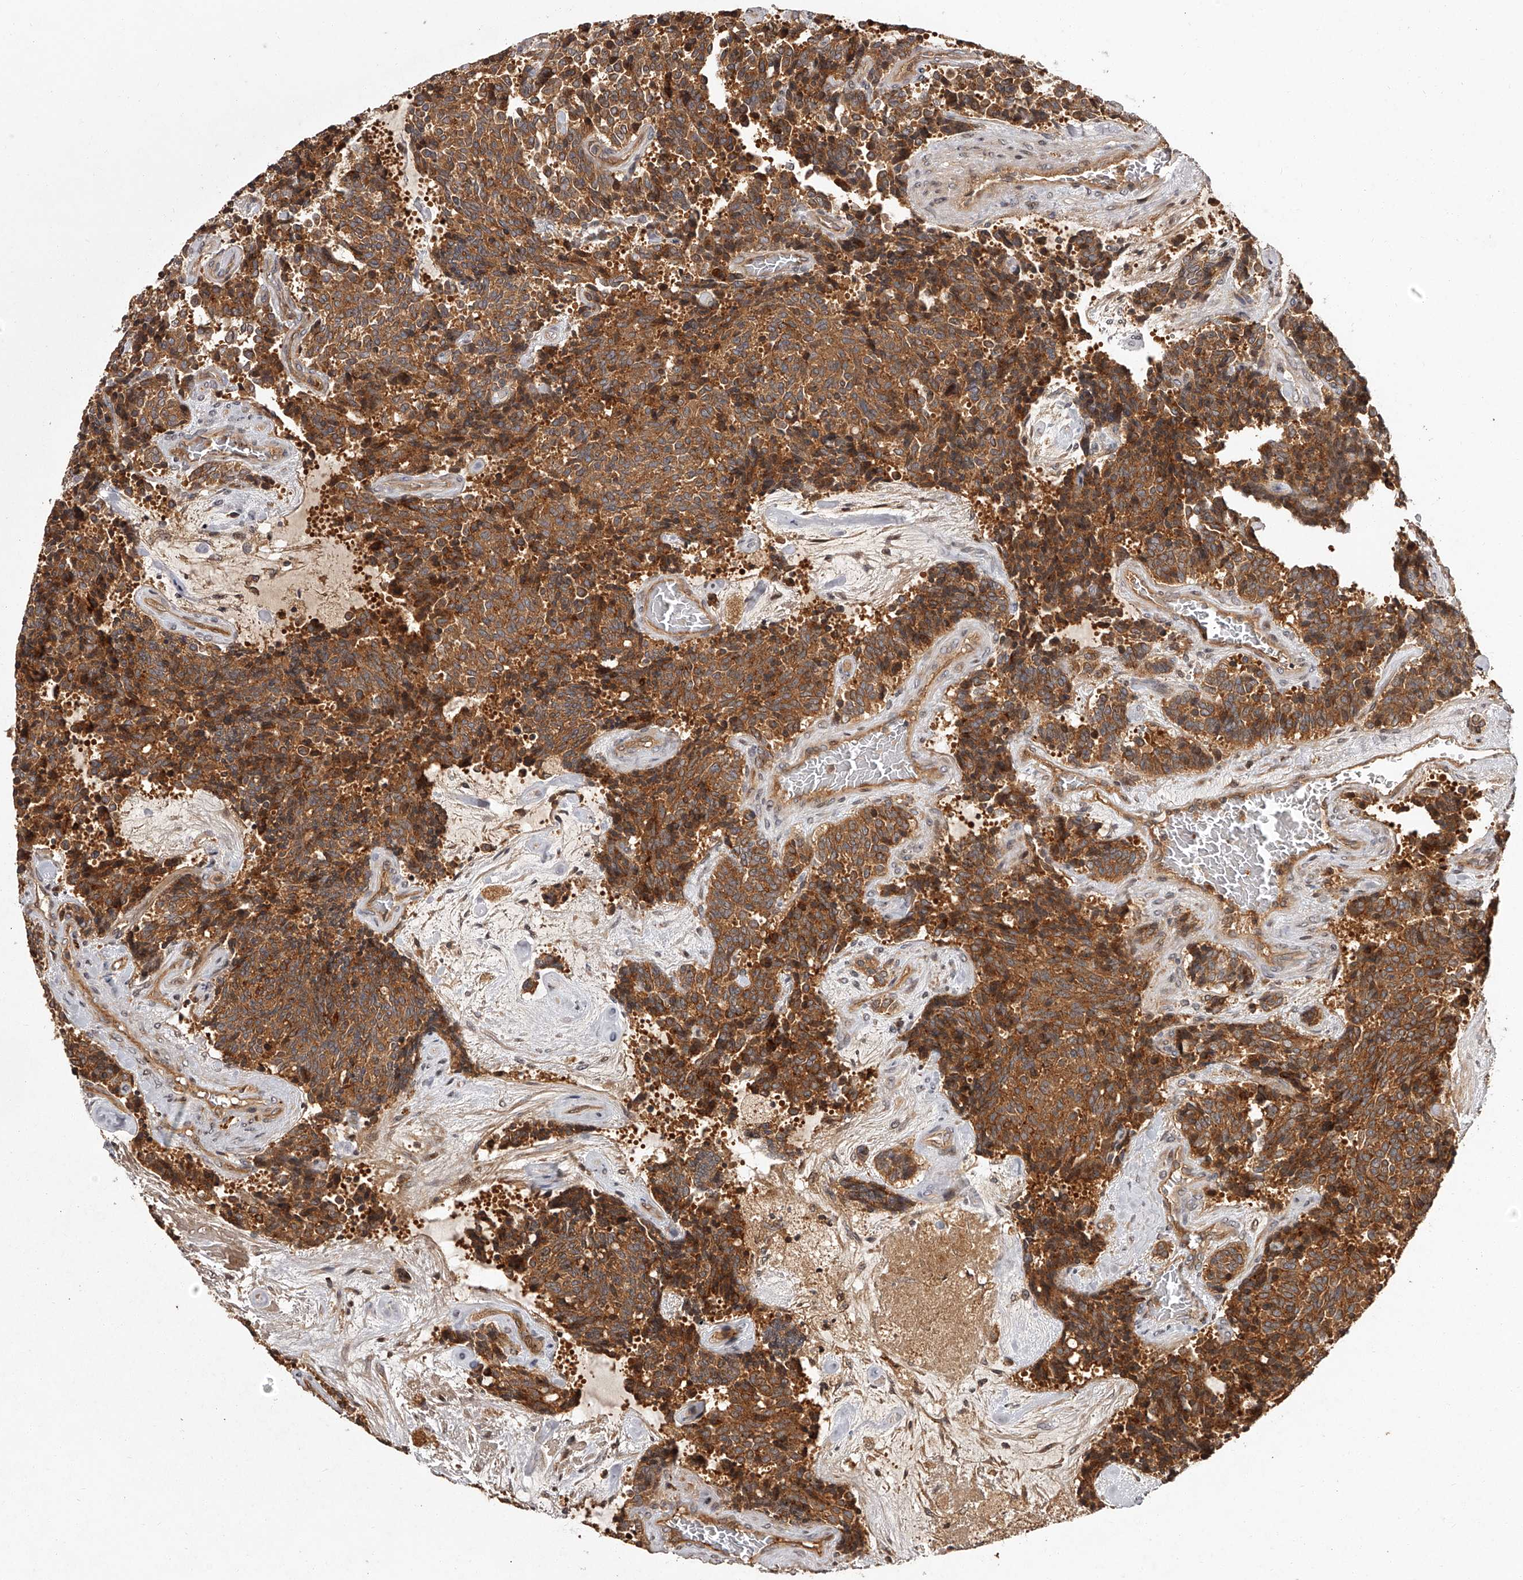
{"staining": {"intensity": "strong", "quantity": ">75%", "location": "cytoplasmic/membranous"}, "tissue": "carcinoid", "cell_type": "Tumor cells", "image_type": "cancer", "snomed": [{"axis": "morphology", "description": "Carcinoid, malignant, NOS"}, {"axis": "topography", "description": "Pancreas"}], "caption": "A high amount of strong cytoplasmic/membranous expression is seen in about >75% of tumor cells in carcinoid (malignant) tissue.", "gene": "CRYZL1", "patient": {"sex": "female", "age": 54}}